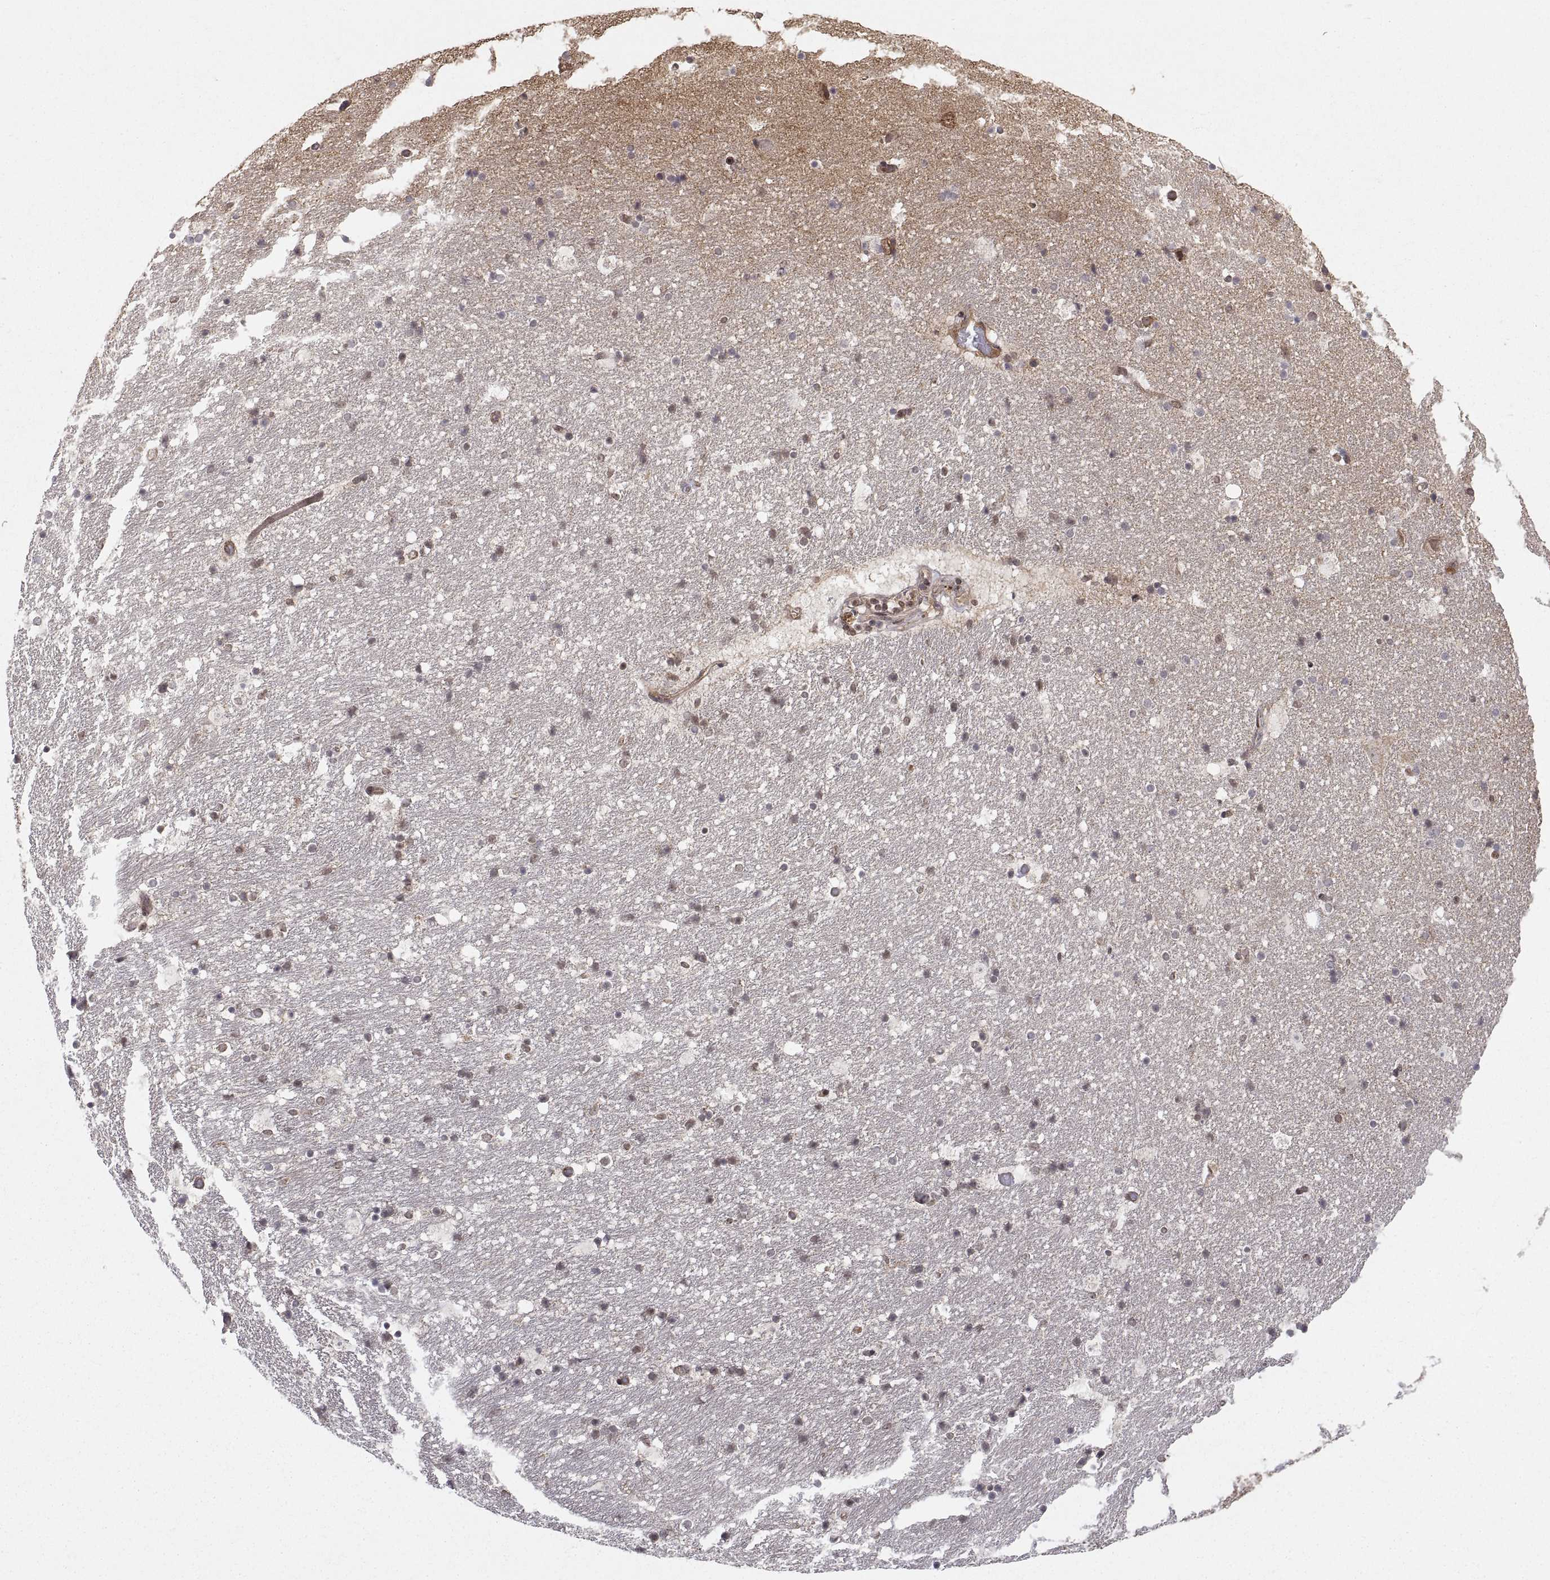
{"staining": {"intensity": "moderate", "quantity": "<25%", "location": "cytoplasmic/membranous"}, "tissue": "hippocampus", "cell_type": "Glial cells", "image_type": "normal", "snomed": [{"axis": "morphology", "description": "Normal tissue, NOS"}, {"axis": "topography", "description": "Hippocampus"}], "caption": "Protein analysis of unremarkable hippocampus exhibits moderate cytoplasmic/membranous positivity in approximately <25% of glial cells. (Brightfield microscopy of DAB IHC at high magnification).", "gene": "ABL2", "patient": {"sex": "male", "age": 51}}